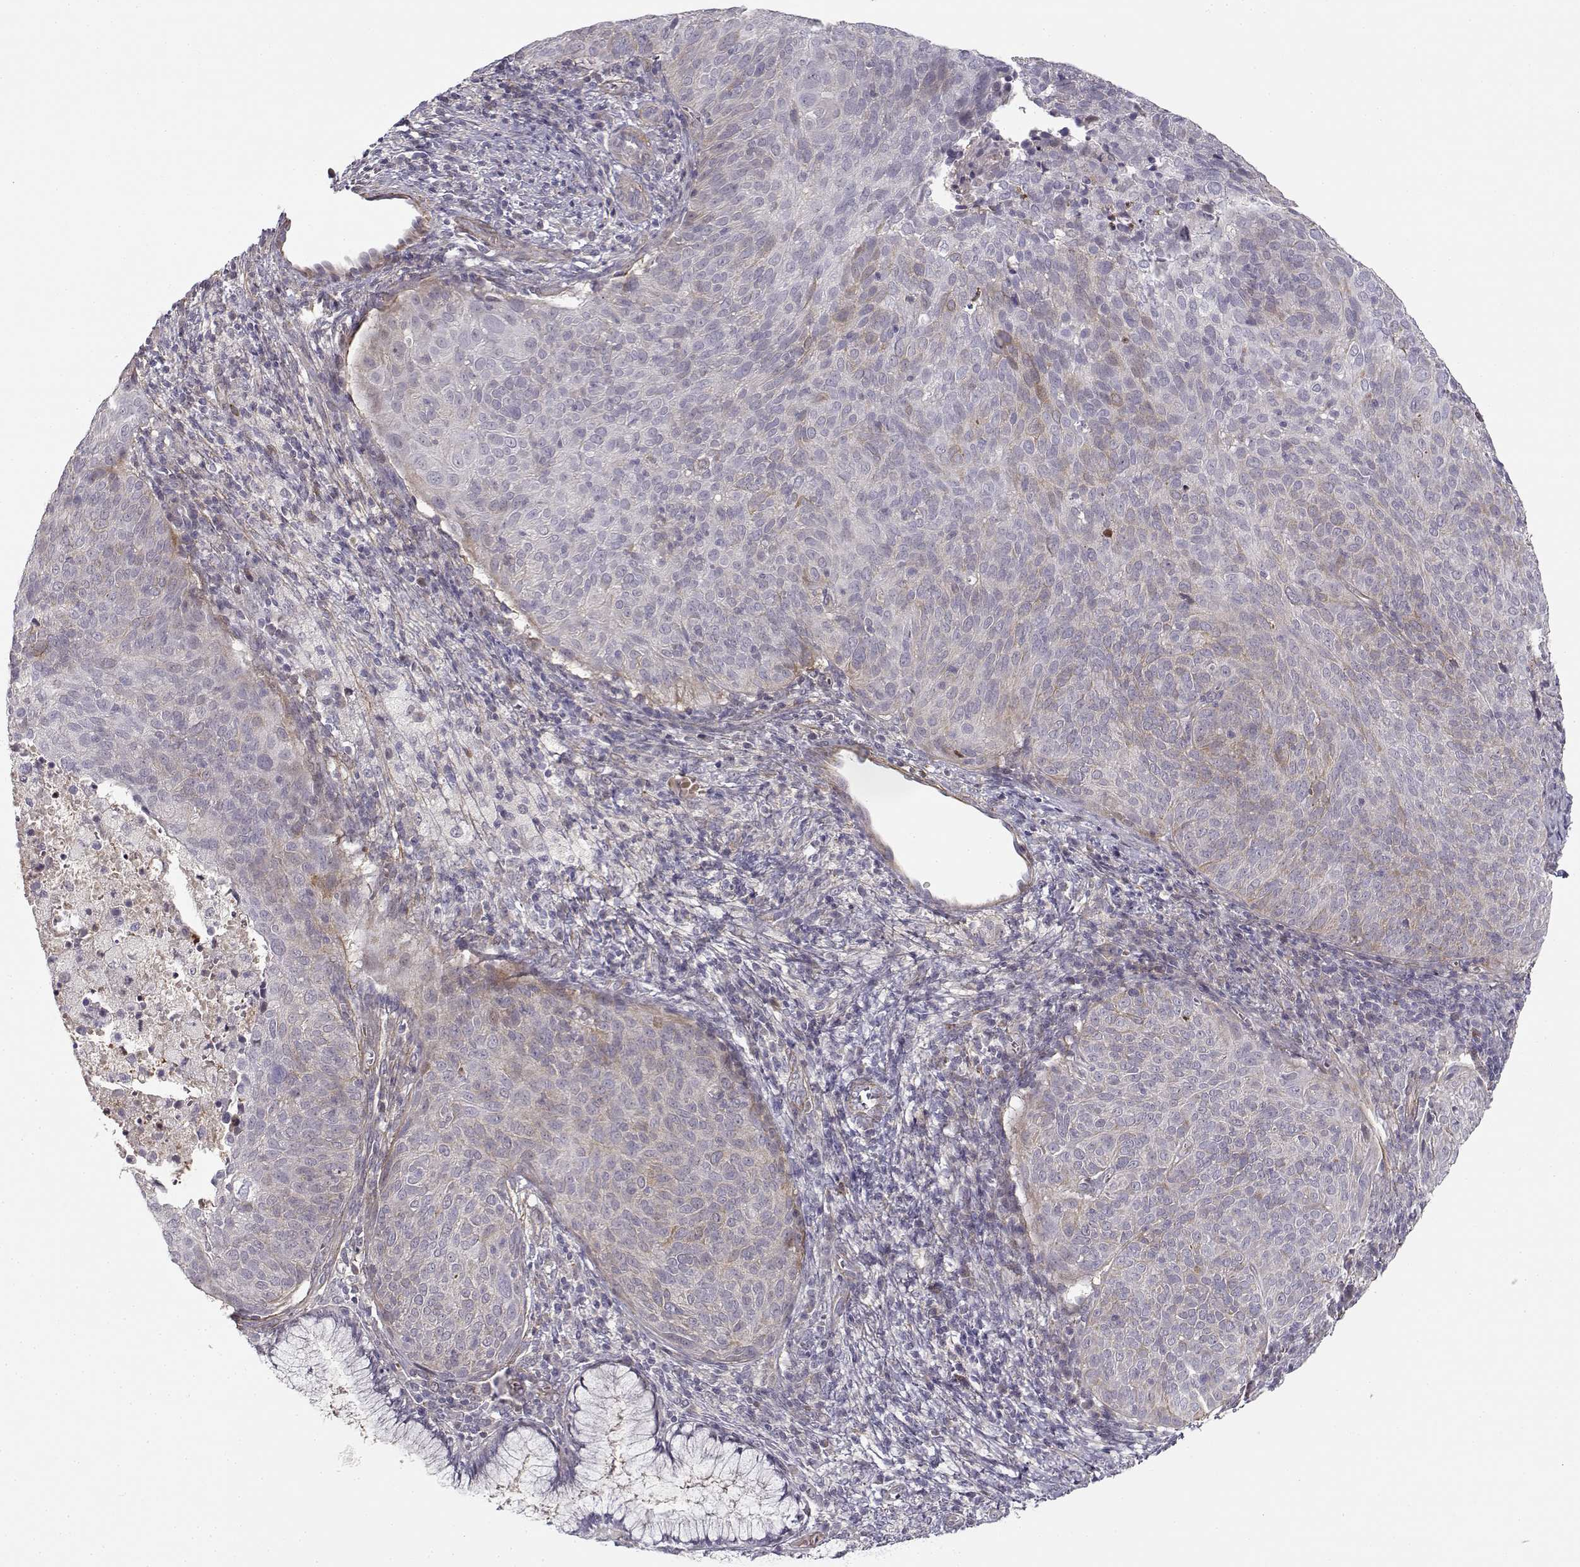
{"staining": {"intensity": "negative", "quantity": "none", "location": "none"}, "tissue": "cervical cancer", "cell_type": "Tumor cells", "image_type": "cancer", "snomed": [{"axis": "morphology", "description": "Squamous cell carcinoma, NOS"}, {"axis": "topography", "description": "Cervix"}], "caption": "Tumor cells show no significant staining in cervical cancer (squamous cell carcinoma). Brightfield microscopy of IHC stained with DAB (3,3'-diaminobenzidine) (brown) and hematoxylin (blue), captured at high magnification.", "gene": "RGS9BP", "patient": {"sex": "female", "age": 39}}